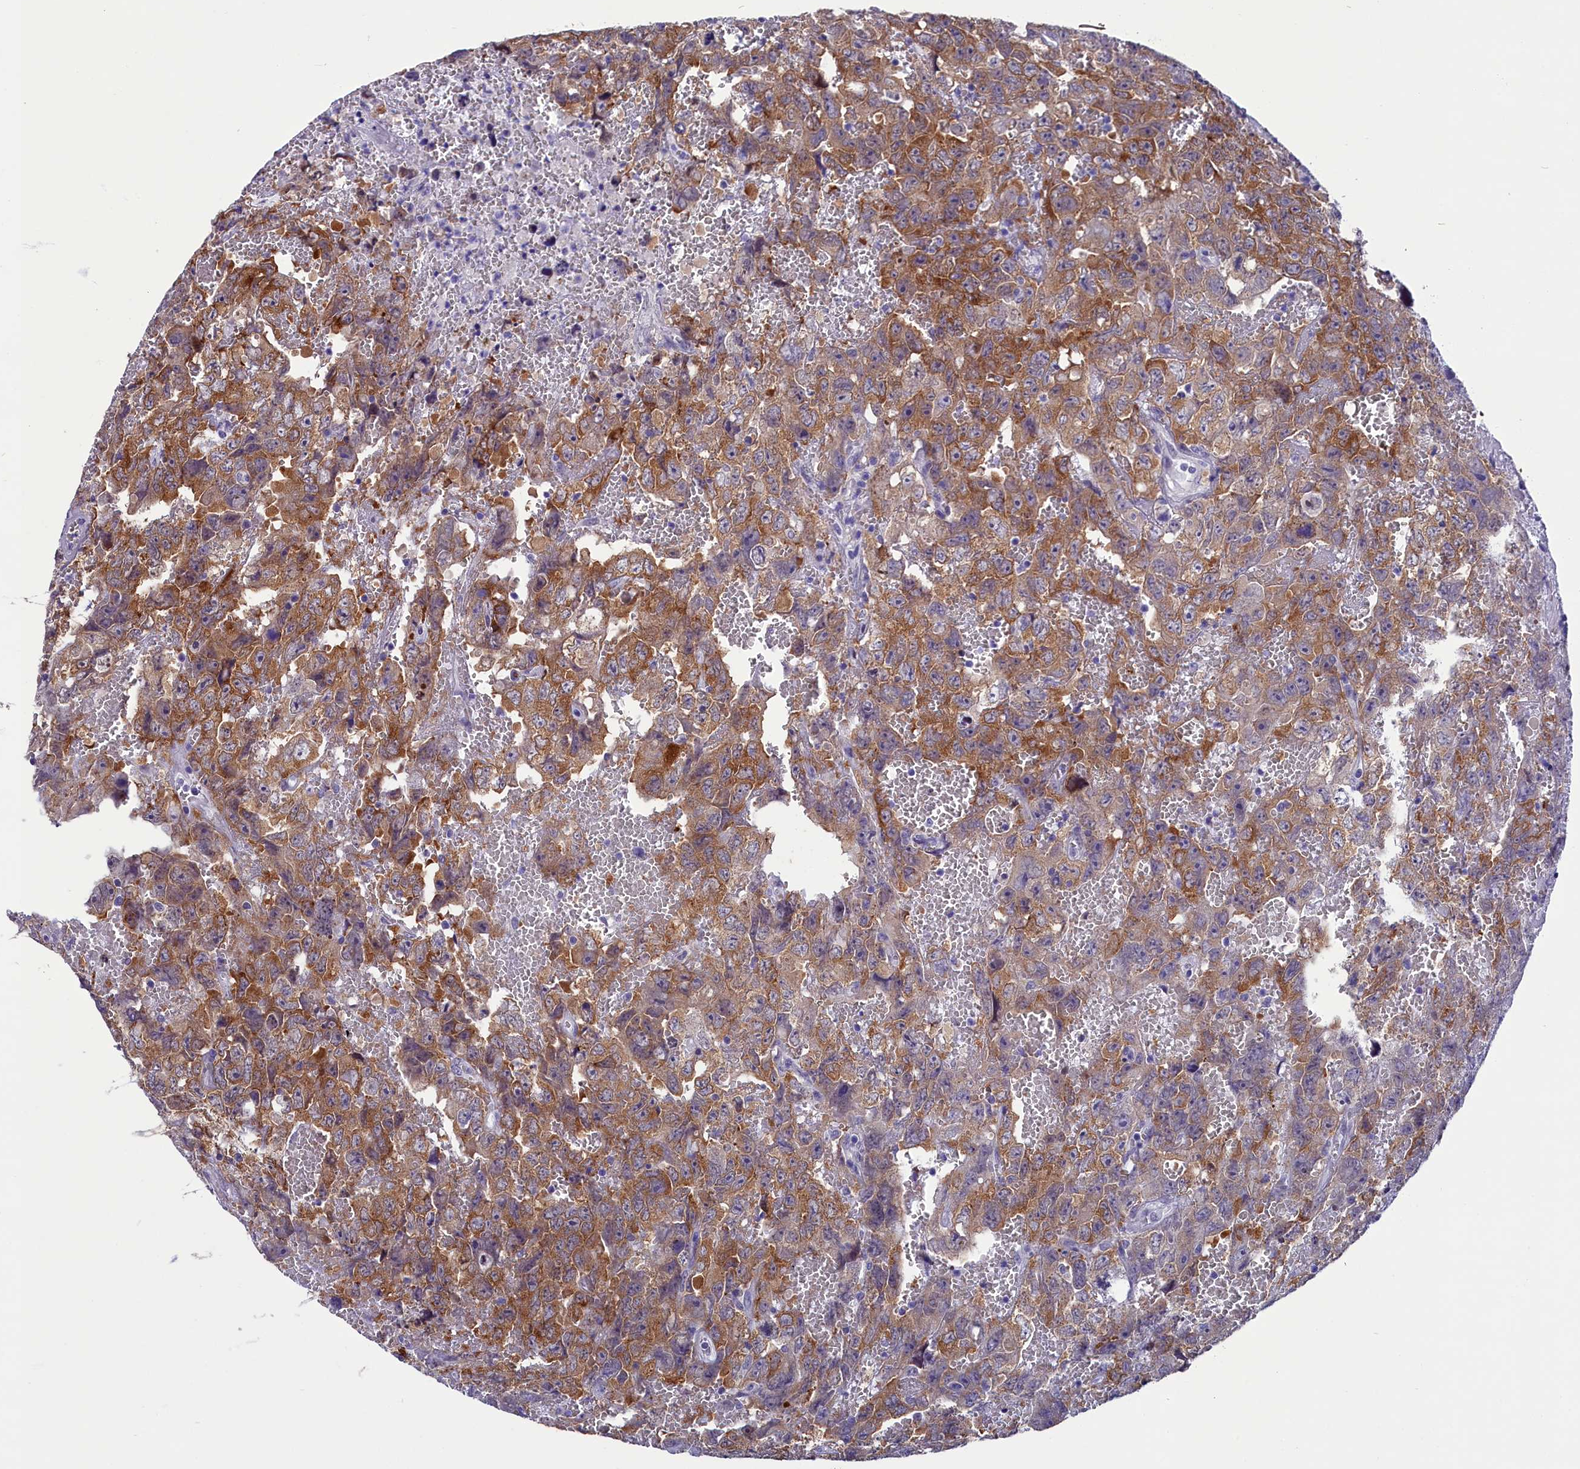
{"staining": {"intensity": "moderate", "quantity": ">75%", "location": "cytoplasmic/membranous"}, "tissue": "testis cancer", "cell_type": "Tumor cells", "image_type": "cancer", "snomed": [{"axis": "morphology", "description": "Carcinoma, Embryonal, NOS"}, {"axis": "topography", "description": "Testis"}], "caption": "Brown immunohistochemical staining in testis cancer reveals moderate cytoplasmic/membranous staining in approximately >75% of tumor cells.", "gene": "SCD5", "patient": {"sex": "male", "age": 45}}